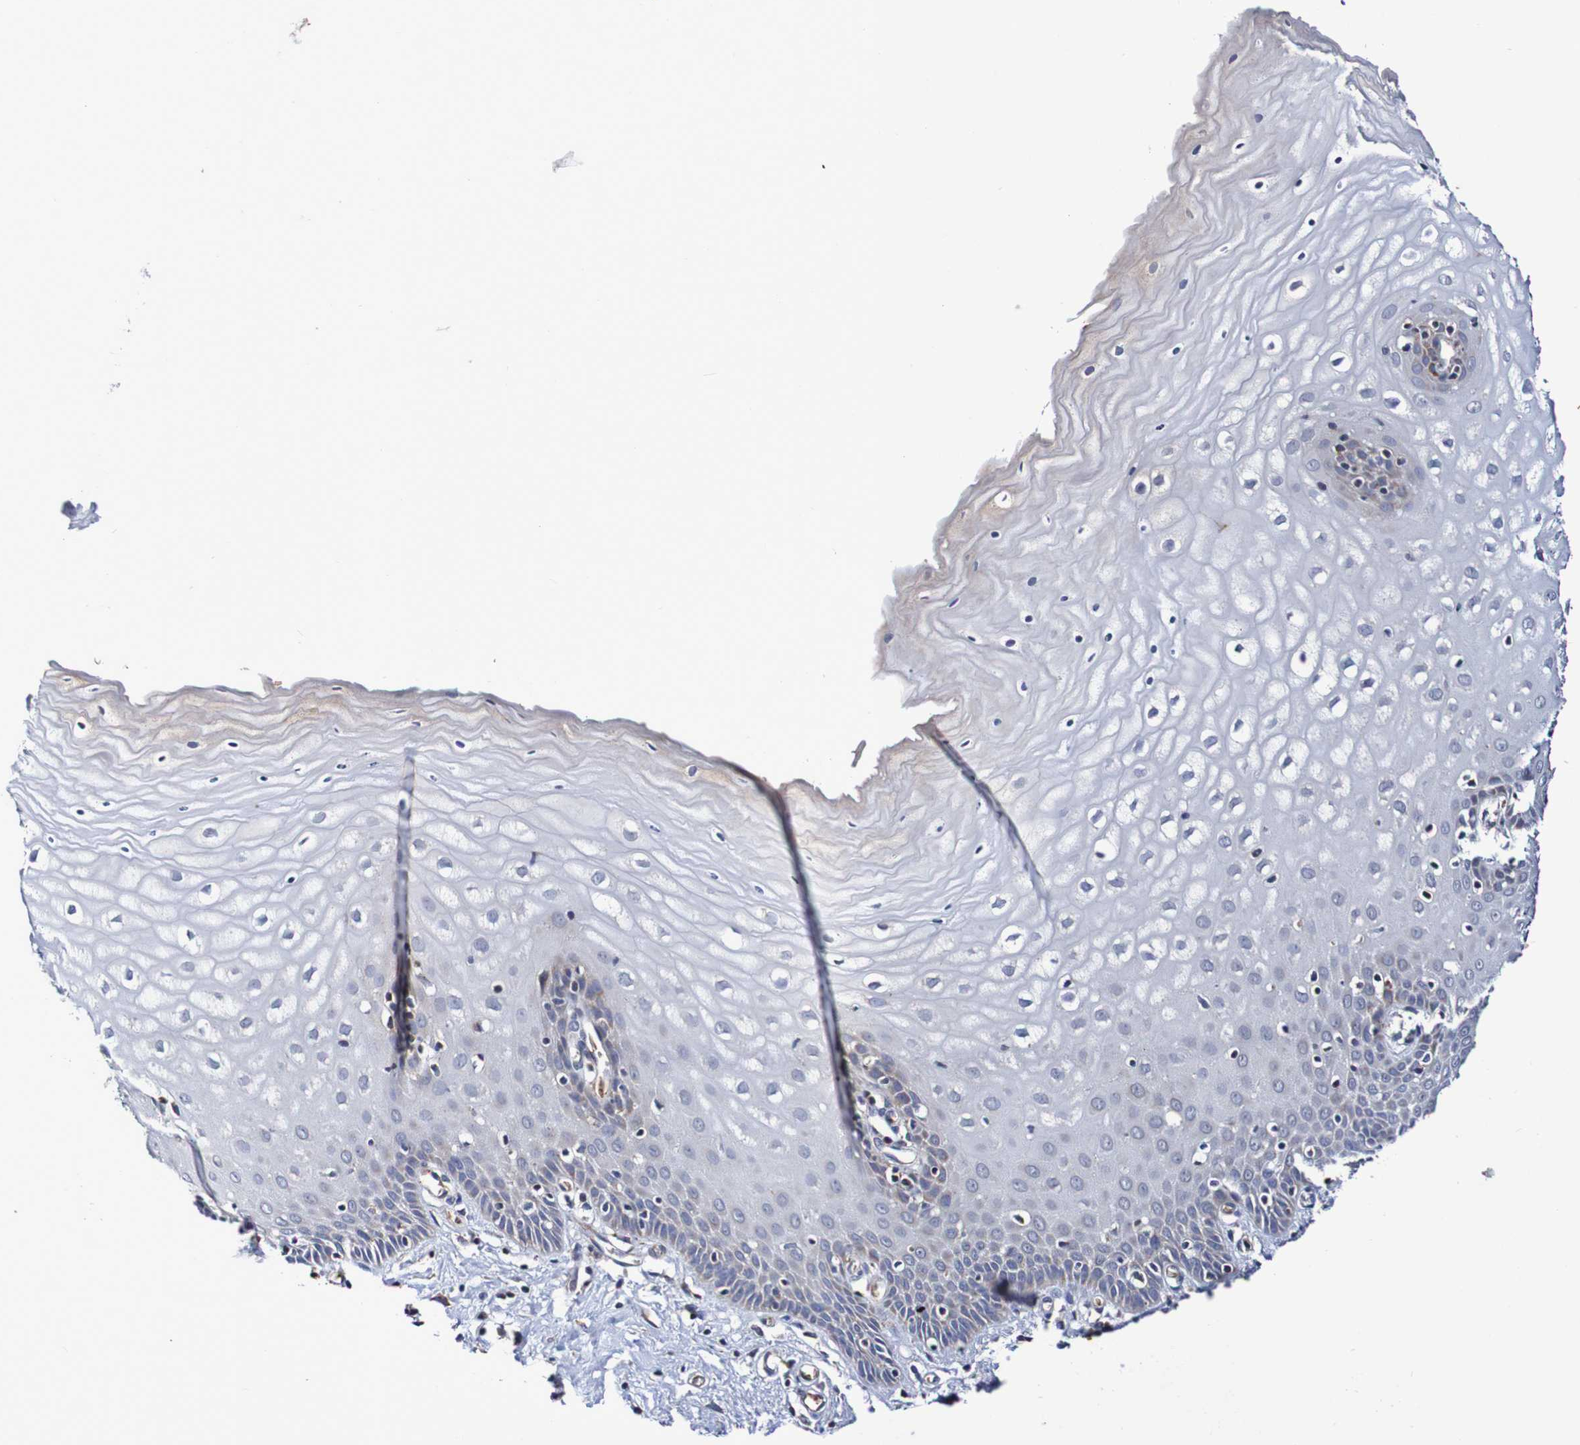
{"staining": {"intensity": "weak", "quantity": ">75%", "location": "cytoplasmic/membranous"}, "tissue": "cervix", "cell_type": "Glandular cells", "image_type": "normal", "snomed": [{"axis": "morphology", "description": "Normal tissue, NOS"}, {"axis": "topography", "description": "Cervix"}], "caption": "Unremarkable cervix exhibits weak cytoplasmic/membranous staining in about >75% of glandular cells, visualized by immunohistochemistry.", "gene": "WNT4", "patient": {"sex": "female", "age": 55}}